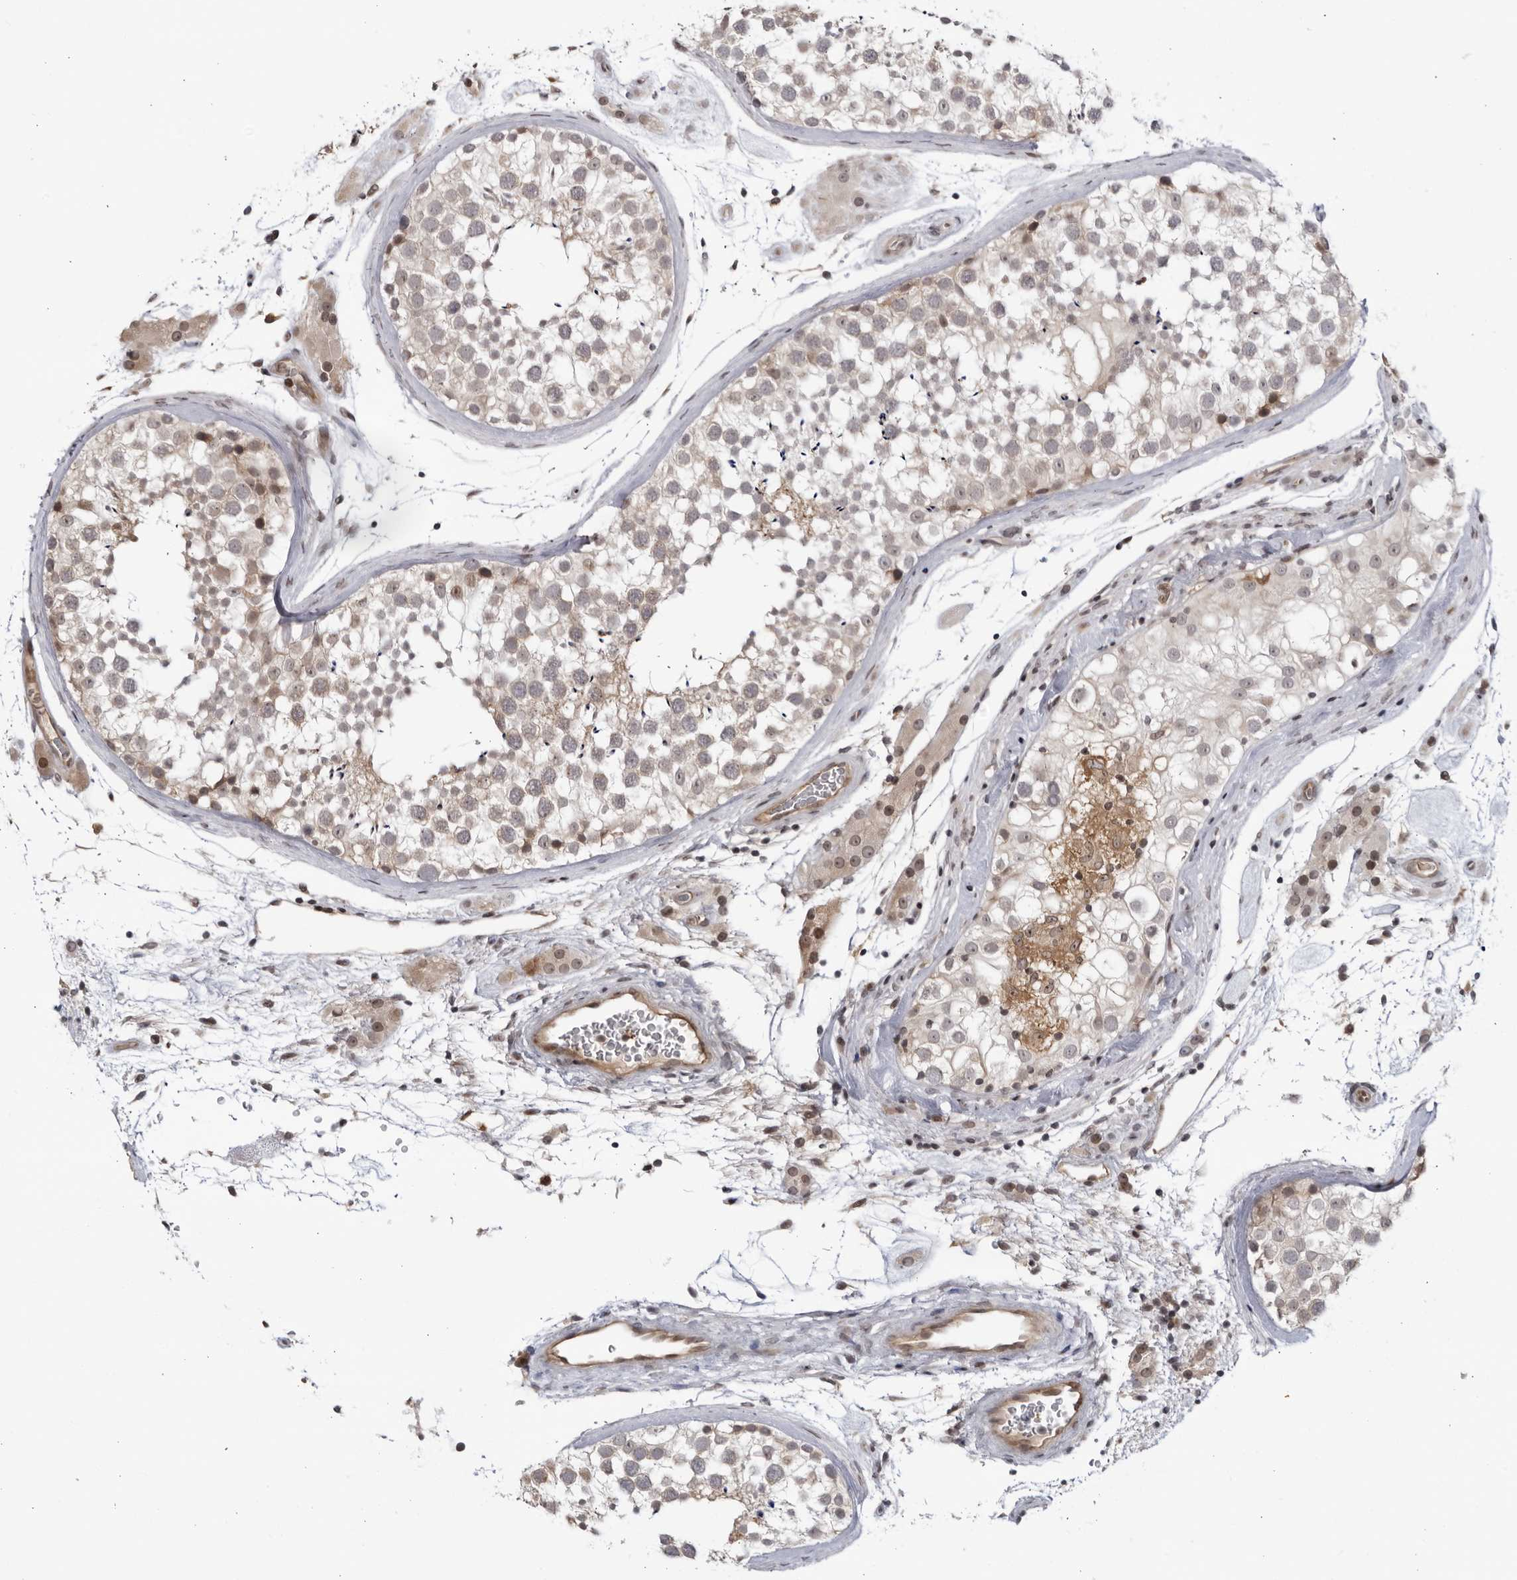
{"staining": {"intensity": "weak", "quantity": ">75%", "location": "cytoplasmic/membranous"}, "tissue": "testis", "cell_type": "Cells in seminiferous ducts", "image_type": "normal", "snomed": [{"axis": "morphology", "description": "Normal tissue, NOS"}, {"axis": "topography", "description": "Testis"}], "caption": "This micrograph shows immunohistochemistry staining of benign testis, with low weak cytoplasmic/membranous positivity in about >75% of cells in seminiferous ducts.", "gene": "DTL", "patient": {"sex": "male", "age": 46}}